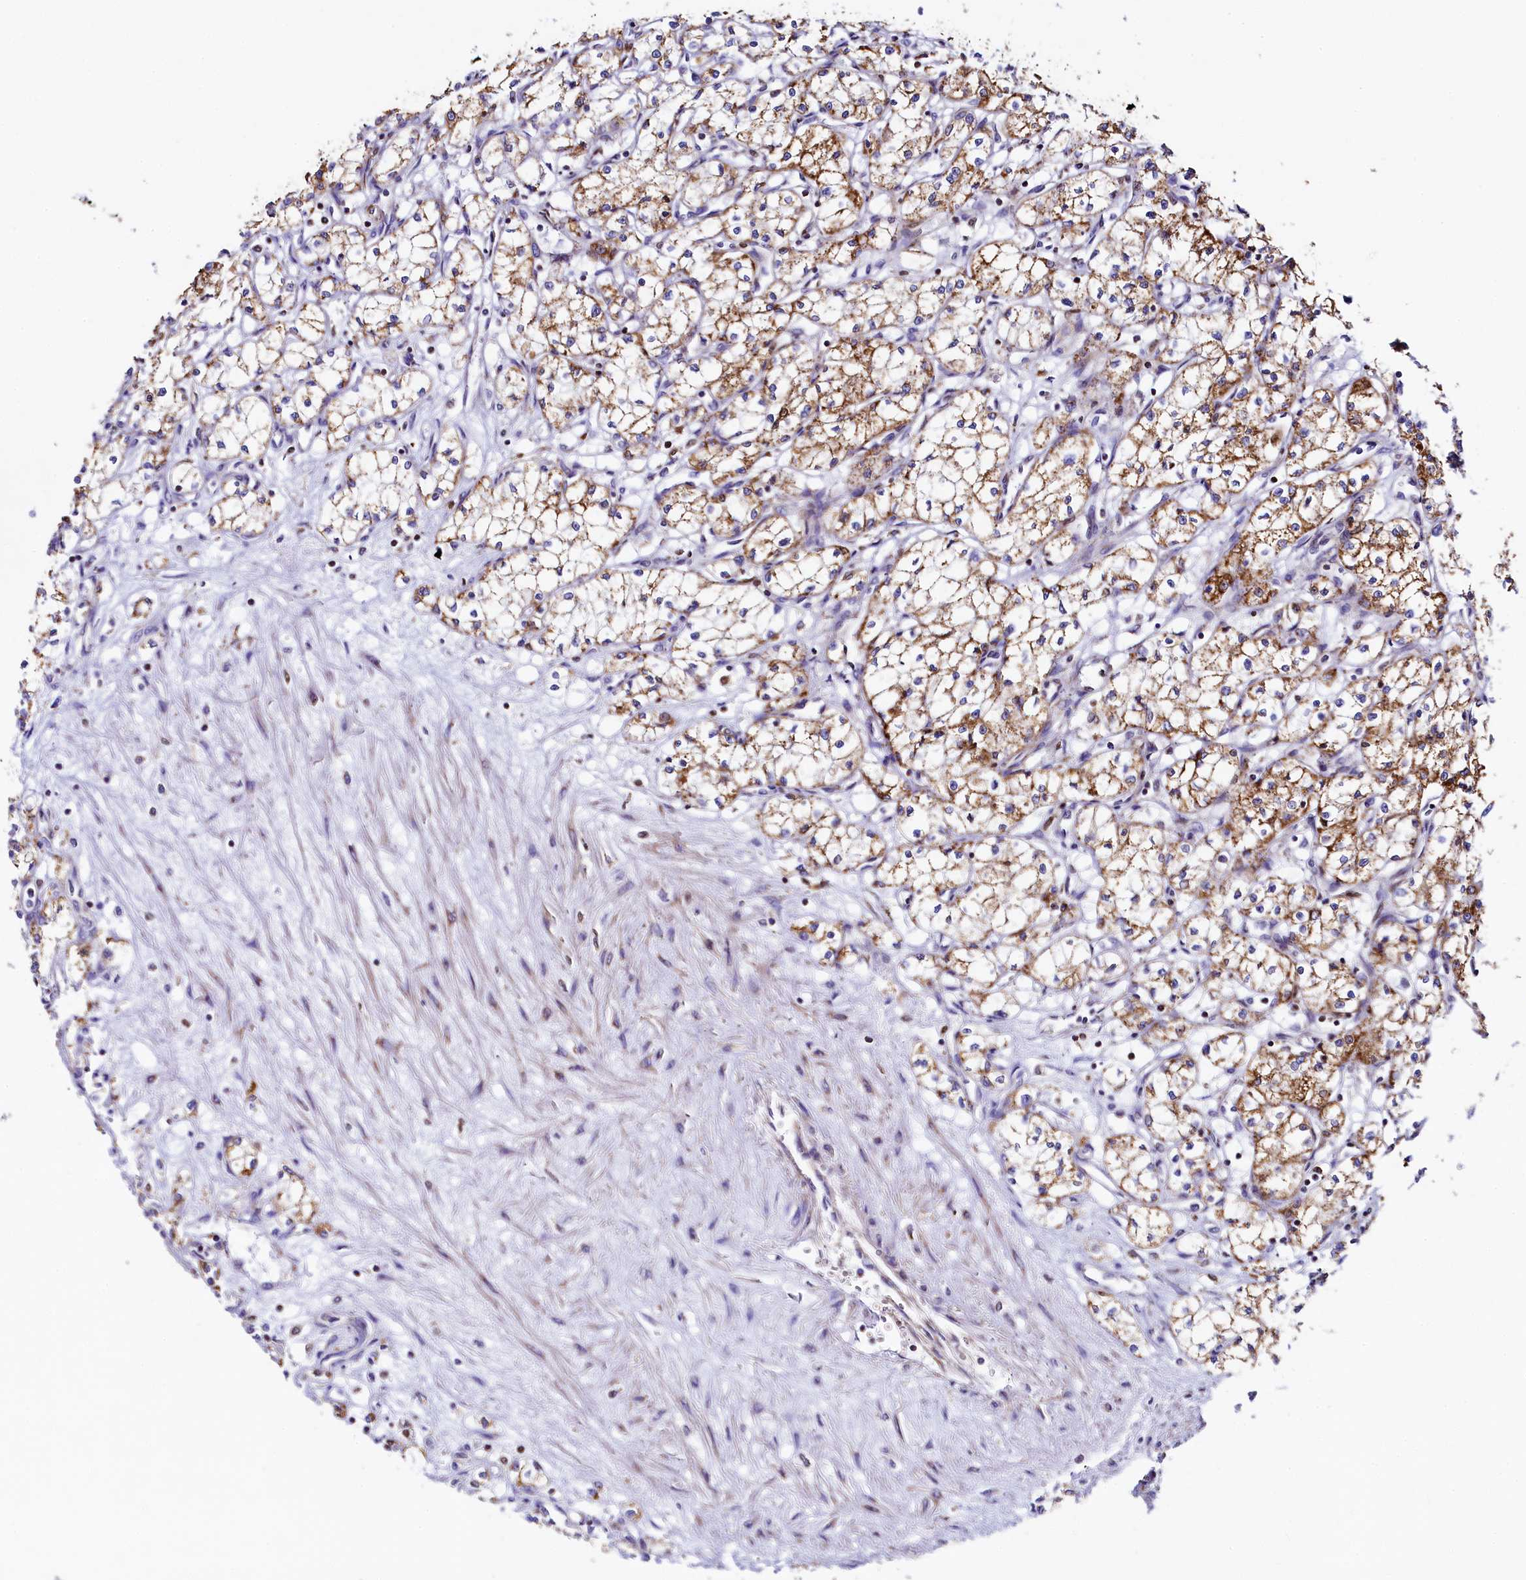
{"staining": {"intensity": "moderate", "quantity": ">75%", "location": "cytoplasmic/membranous"}, "tissue": "renal cancer", "cell_type": "Tumor cells", "image_type": "cancer", "snomed": [{"axis": "morphology", "description": "Adenocarcinoma, NOS"}, {"axis": "topography", "description": "Kidney"}], "caption": "Renal cancer tissue shows moderate cytoplasmic/membranous expression in approximately >75% of tumor cells, visualized by immunohistochemistry.", "gene": "CLYBL", "patient": {"sex": "male", "age": 59}}